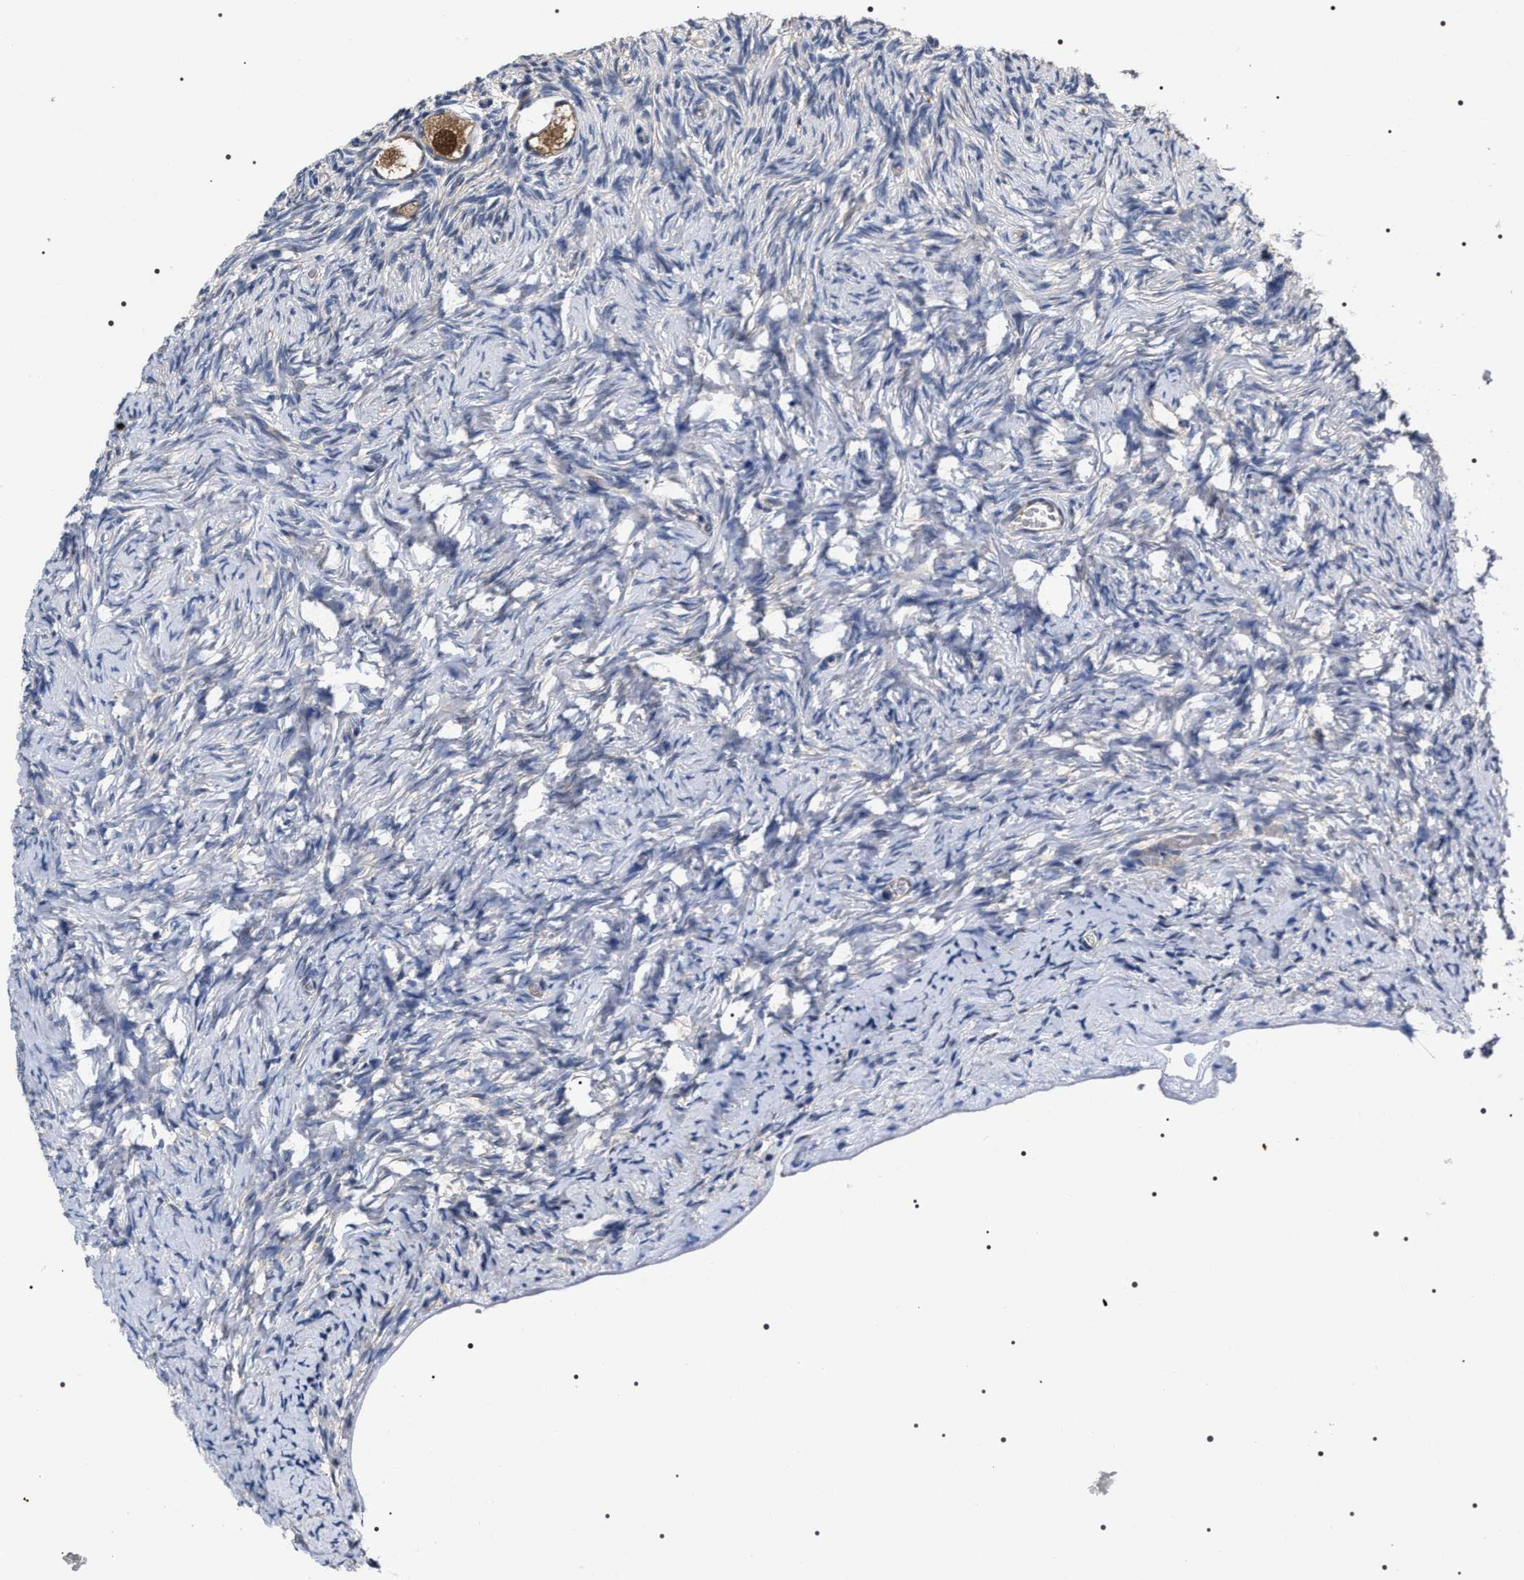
{"staining": {"intensity": "strong", "quantity": ">75%", "location": "cytoplasmic/membranous,nuclear"}, "tissue": "ovary", "cell_type": "Follicle cells", "image_type": "normal", "snomed": [{"axis": "morphology", "description": "Normal tissue, NOS"}, {"axis": "topography", "description": "Ovary"}], "caption": "This is a micrograph of immunohistochemistry (IHC) staining of unremarkable ovary, which shows strong staining in the cytoplasmic/membranous,nuclear of follicle cells.", "gene": "MIS18A", "patient": {"sex": "female", "age": 27}}